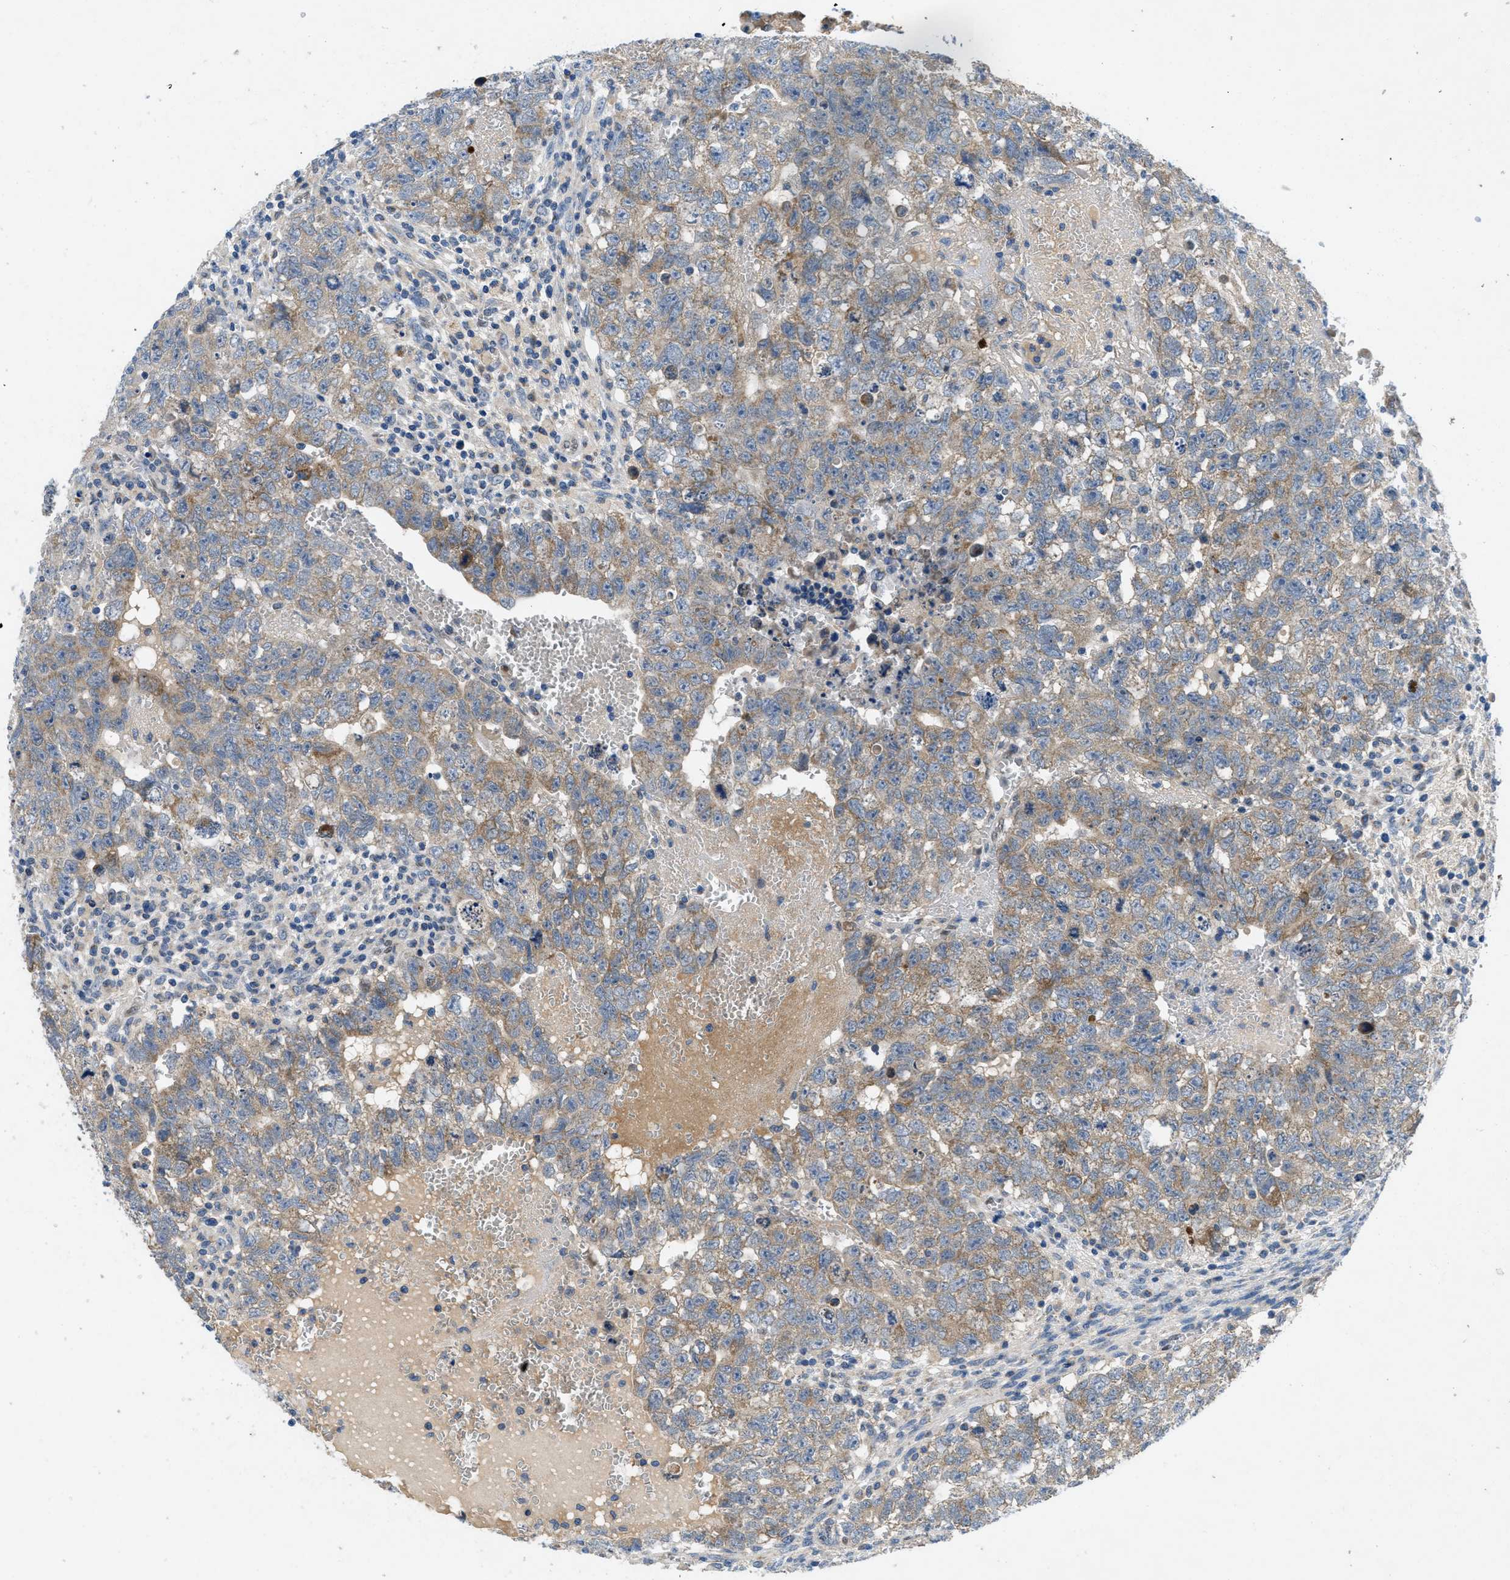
{"staining": {"intensity": "moderate", "quantity": ">75%", "location": "cytoplasmic/membranous"}, "tissue": "testis cancer", "cell_type": "Tumor cells", "image_type": "cancer", "snomed": [{"axis": "morphology", "description": "Seminoma, NOS"}, {"axis": "morphology", "description": "Carcinoma, Embryonal, NOS"}, {"axis": "topography", "description": "Testis"}], "caption": "Human testis cancer stained with a protein marker demonstrates moderate staining in tumor cells.", "gene": "PNKD", "patient": {"sex": "male", "age": 38}}